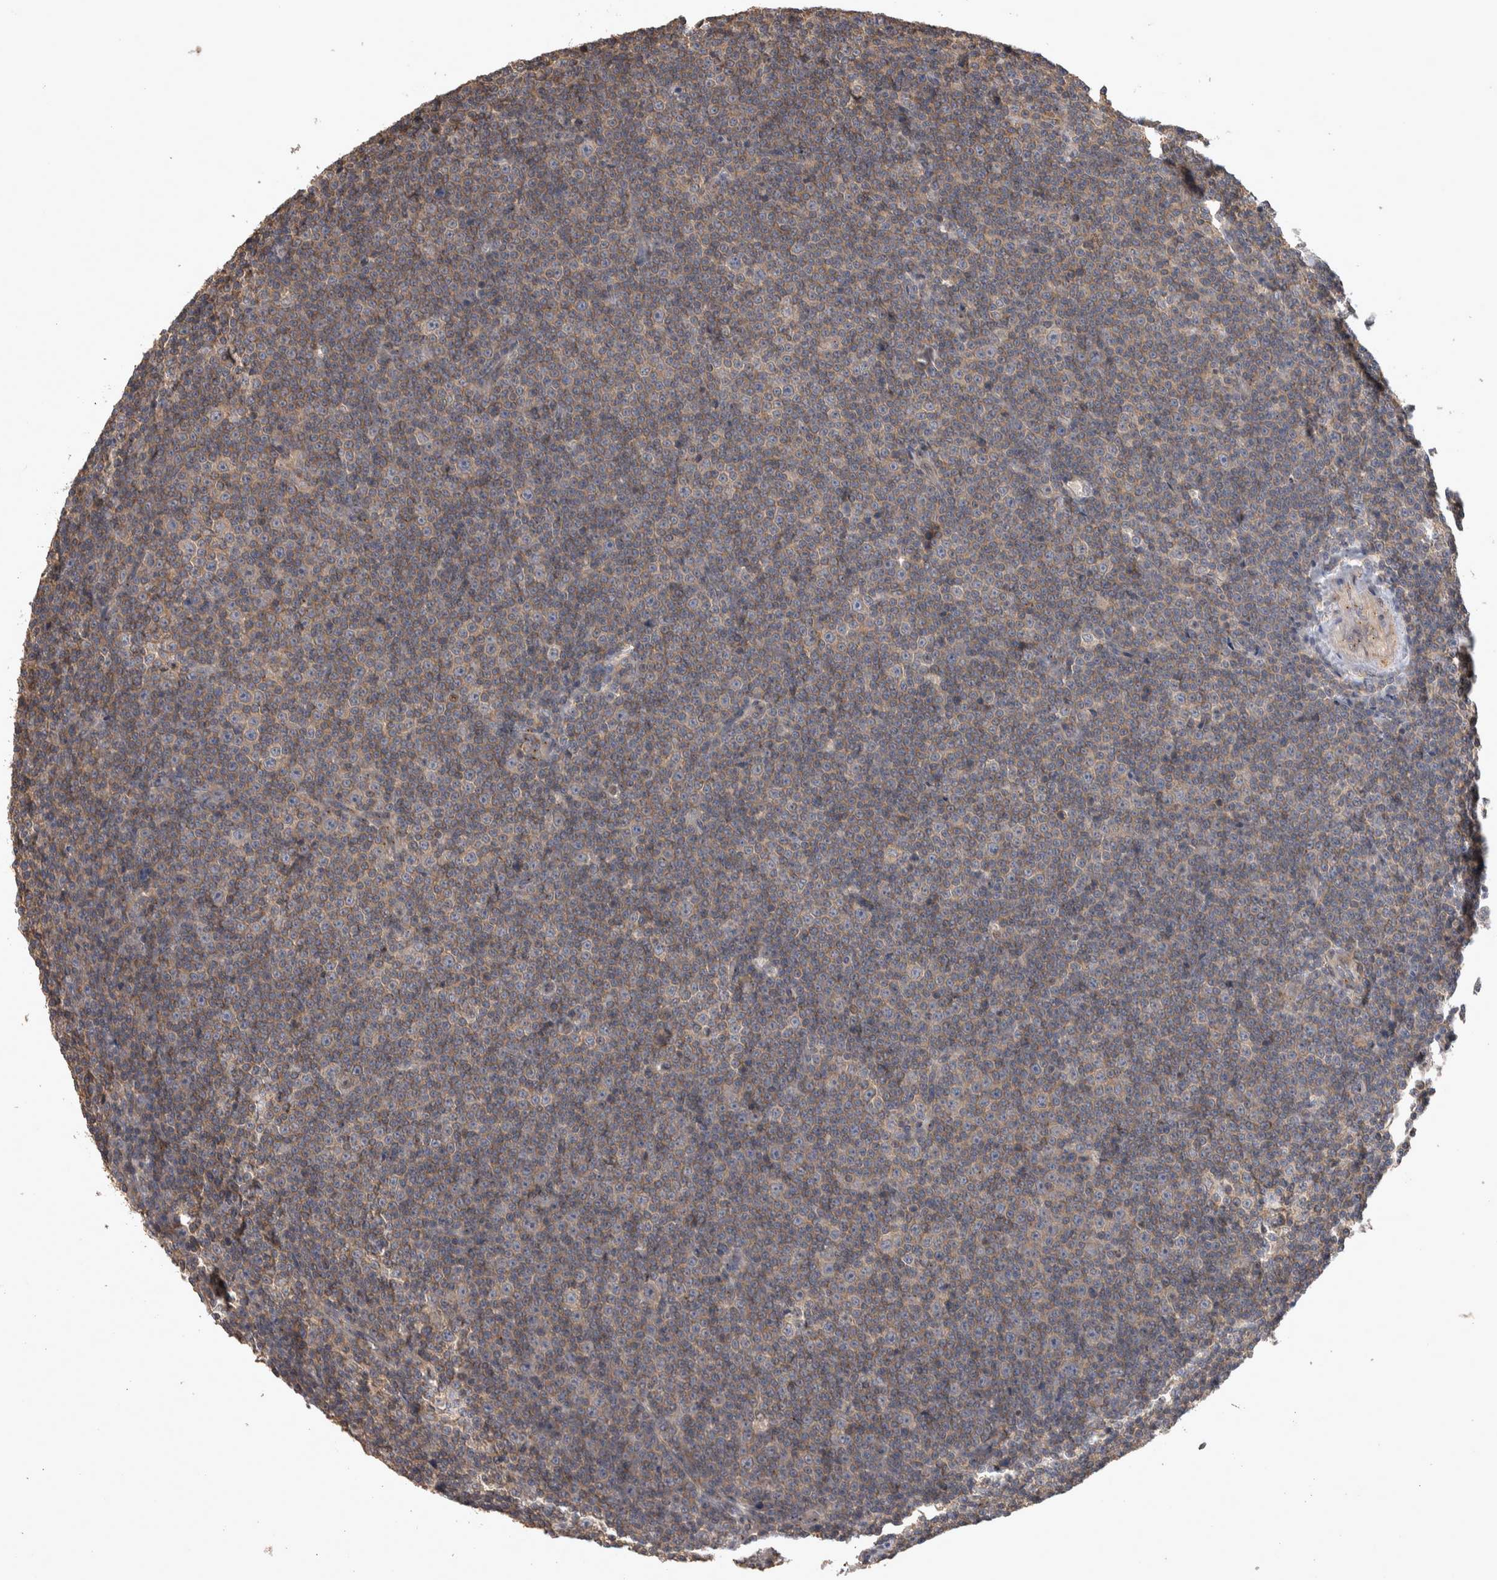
{"staining": {"intensity": "weak", "quantity": "<25%", "location": "cytoplasmic/membranous"}, "tissue": "lymphoma", "cell_type": "Tumor cells", "image_type": "cancer", "snomed": [{"axis": "morphology", "description": "Malignant lymphoma, non-Hodgkin's type, Low grade"}, {"axis": "topography", "description": "Lymph node"}], "caption": "This is a image of immunohistochemistry (IHC) staining of malignant lymphoma, non-Hodgkin's type (low-grade), which shows no expression in tumor cells. (DAB immunohistochemistry (IHC) visualized using brightfield microscopy, high magnification).", "gene": "IFRD1", "patient": {"sex": "female", "age": 67}}